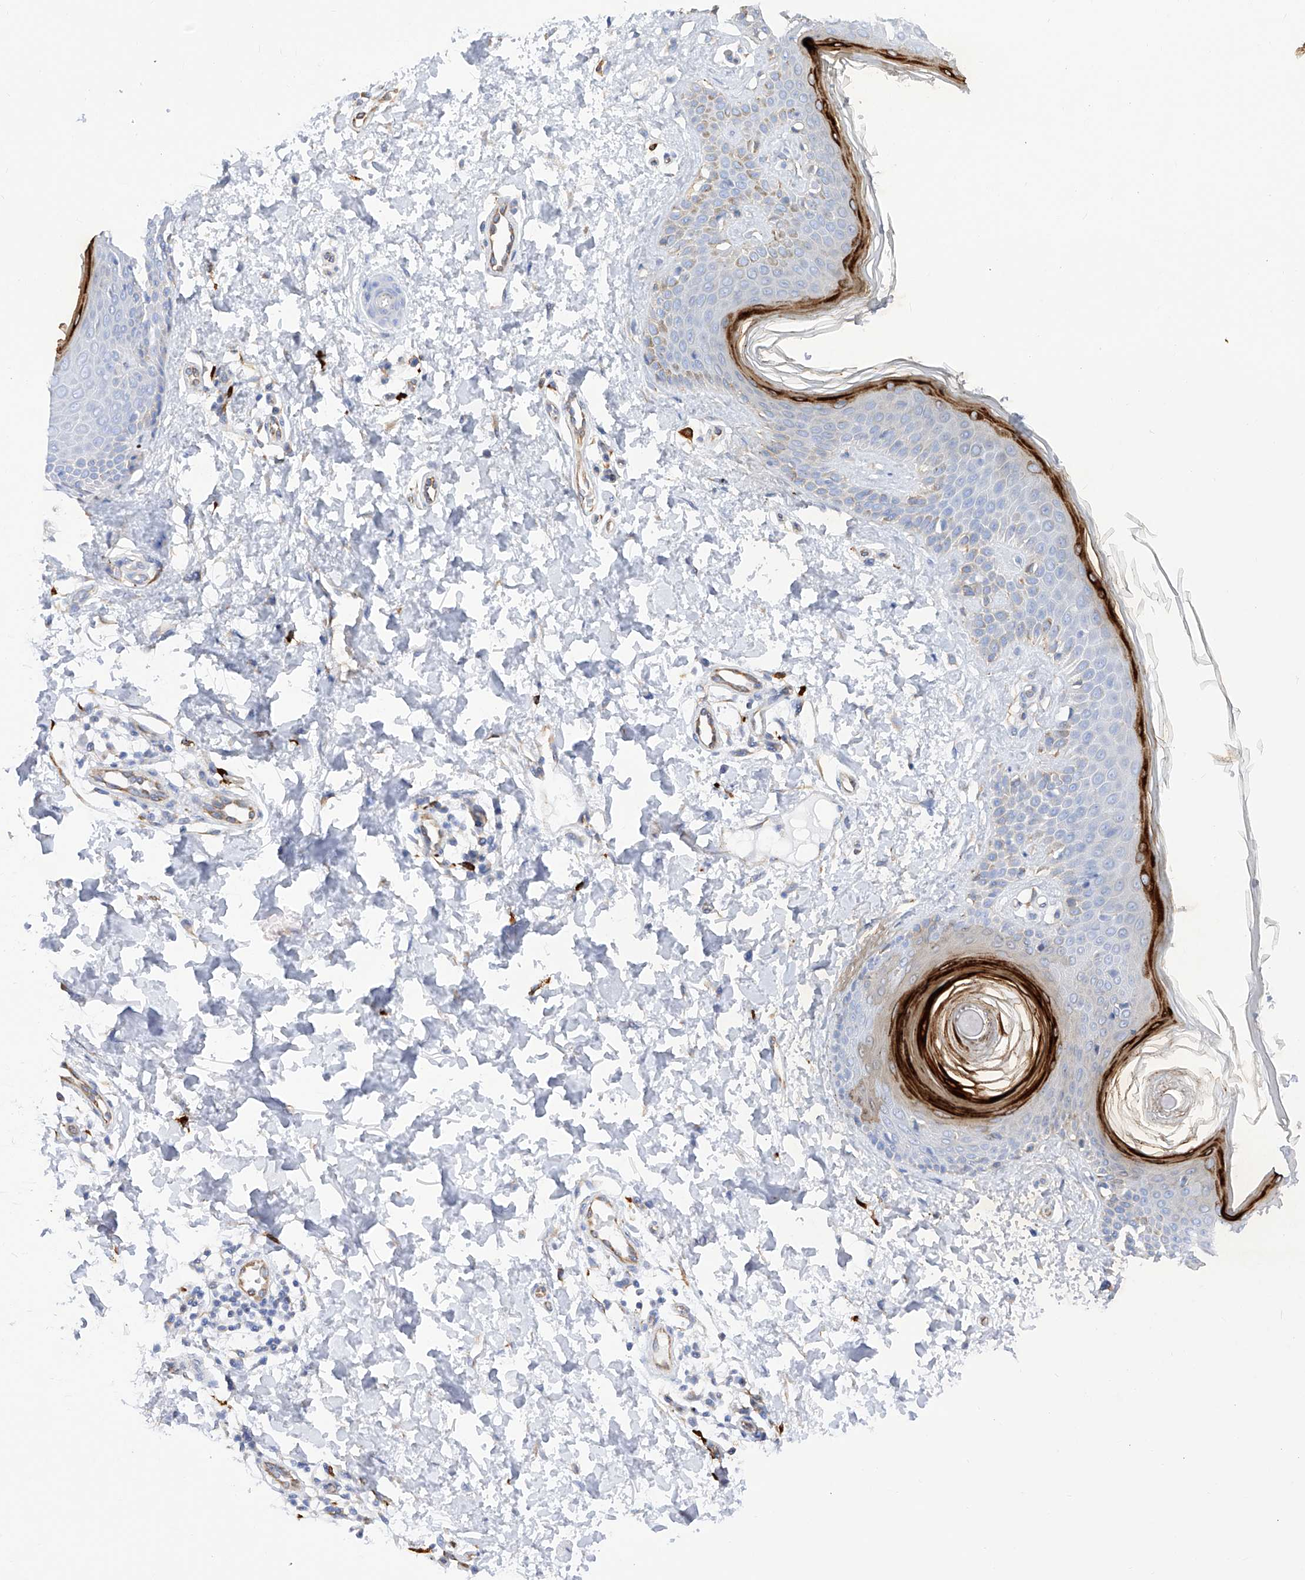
{"staining": {"intensity": "moderate", "quantity": ">75%", "location": "cytoplasmic/membranous"}, "tissue": "skin", "cell_type": "Fibroblasts", "image_type": "normal", "snomed": [{"axis": "morphology", "description": "Normal tissue, NOS"}, {"axis": "topography", "description": "Skin"}], "caption": "Fibroblasts reveal medium levels of moderate cytoplasmic/membranous staining in about >75% of cells in unremarkable skin.", "gene": "FLG", "patient": {"sex": "male", "age": 37}}